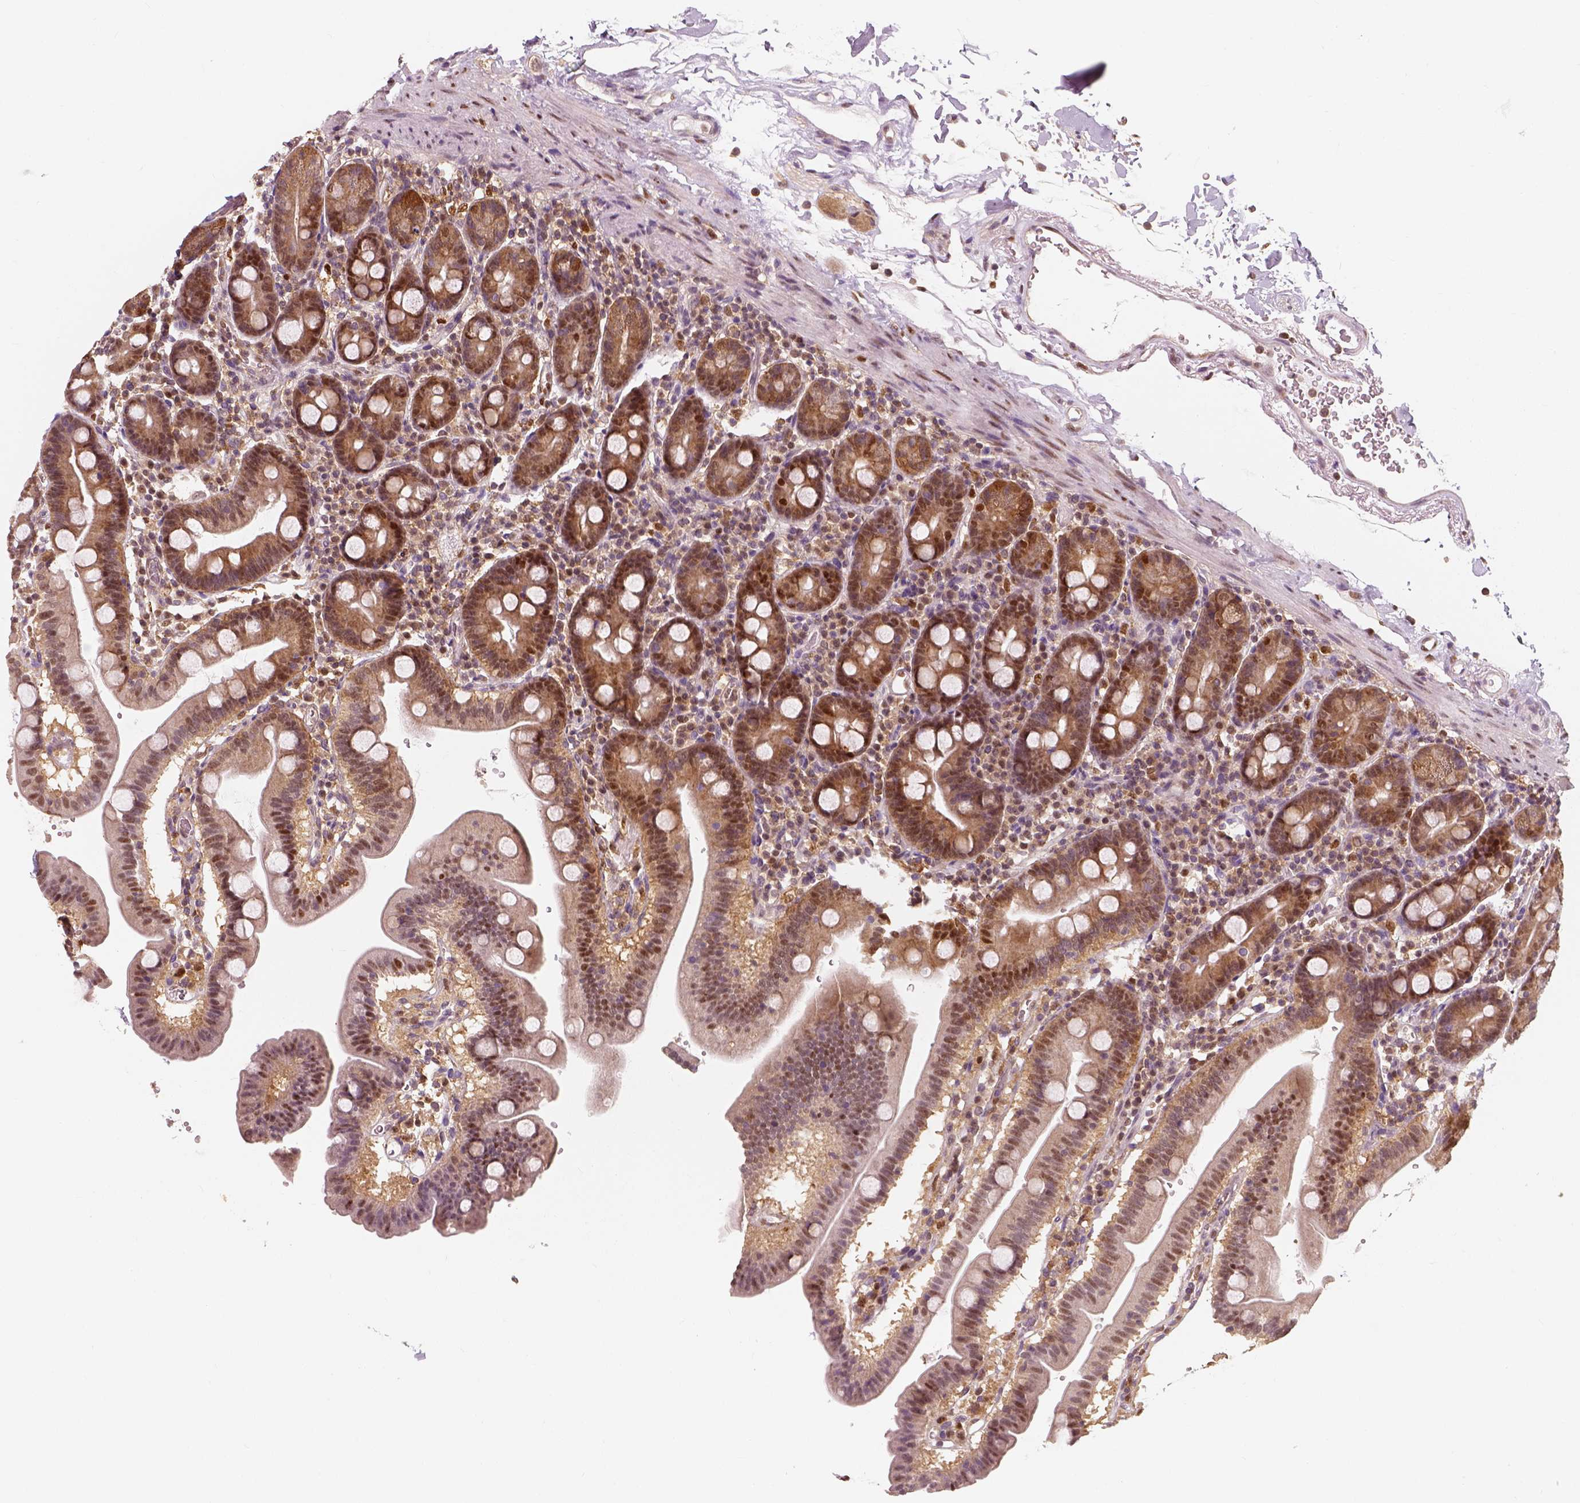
{"staining": {"intensity": "moderate", "quantity": "25%-75%", "location": "cytoplasmic/membranous,nuclear"}, "tissue": "duodenum", "cell_type": "Glandular cells", "image_type": "normal", "snomed": [{"axis": "morphology", "description": "Normal tissue, NOS"}, {"axis": "topography", "description": "Duodenum"}], "caption": "Brown immunohistochemical staining in normal duodenum reveals moderate cytoplasmic/membranous,nuclear positivity in about 25%-75% of glandular cells. The staining is performed using DAB (3,3'-diaminobenzidine) brown chromogen to label protein expression. The nuclei are counter-stained blue using hematoxylin.", "gene": "SQSTM1", "patient": {"sex": "male", "age": 59}}